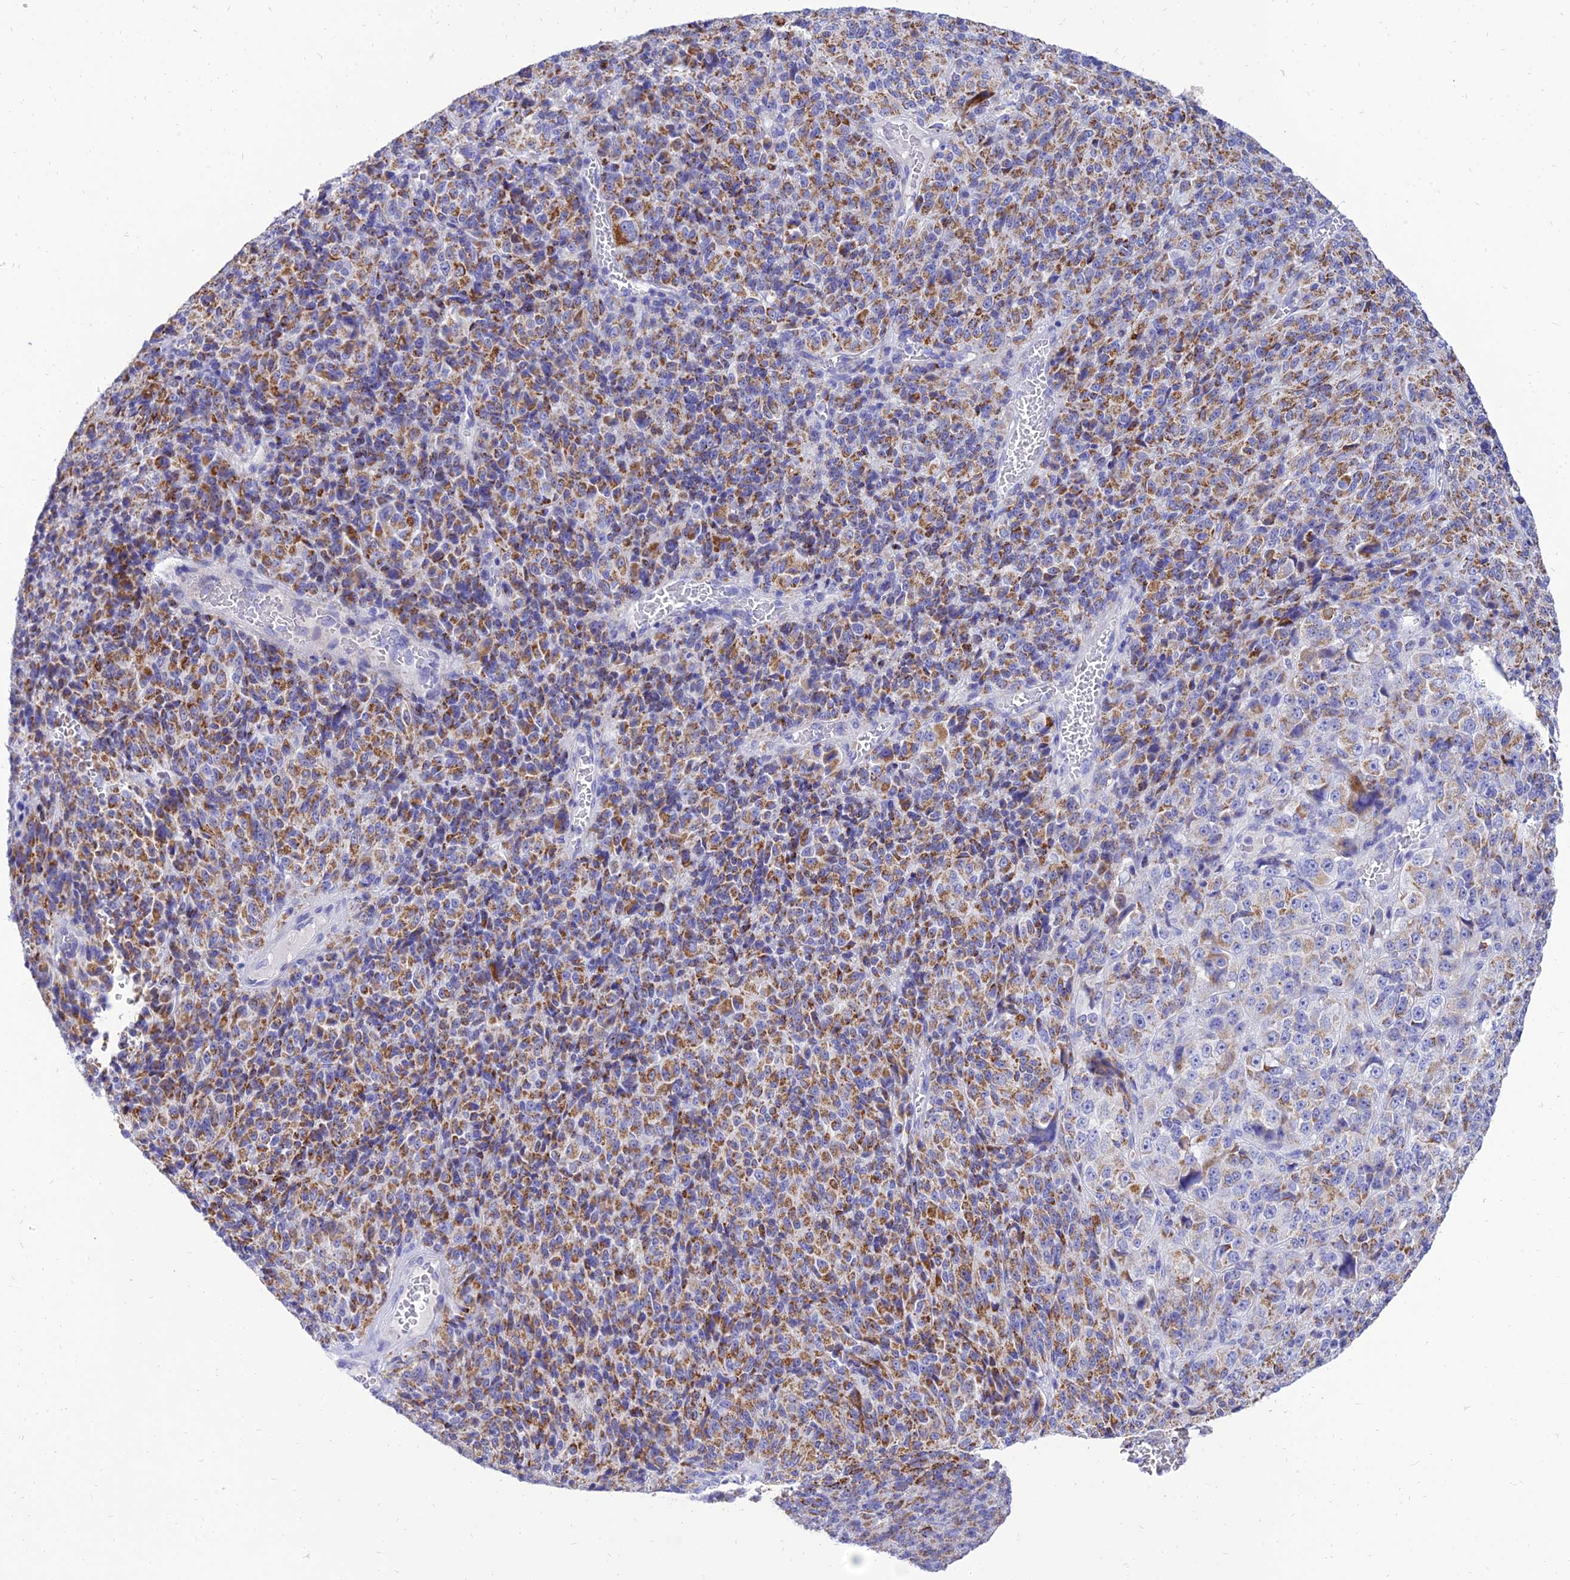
{"staining": {"intensity": "moderate", "quantity": ">75%", "location": "cytoplasmic/membranous"}, "tissue": "melanoma", "cell_type": "Tumor cells", "image_type": "cancer", "snomed": [{"axis": "morphology", "description": "Malignant melanoma, Metastatic site"}, {"axis": "topography", "description": "Brain"}], "caption": "Human malignant melanoma (metastatic site) stained for a protein (brown) exhibits moderate cytoplasmic/membranous positive expression in about >75% of tumor cells.", "gene": "PKN3", "patient": {"sex": "female", "age": 56}}